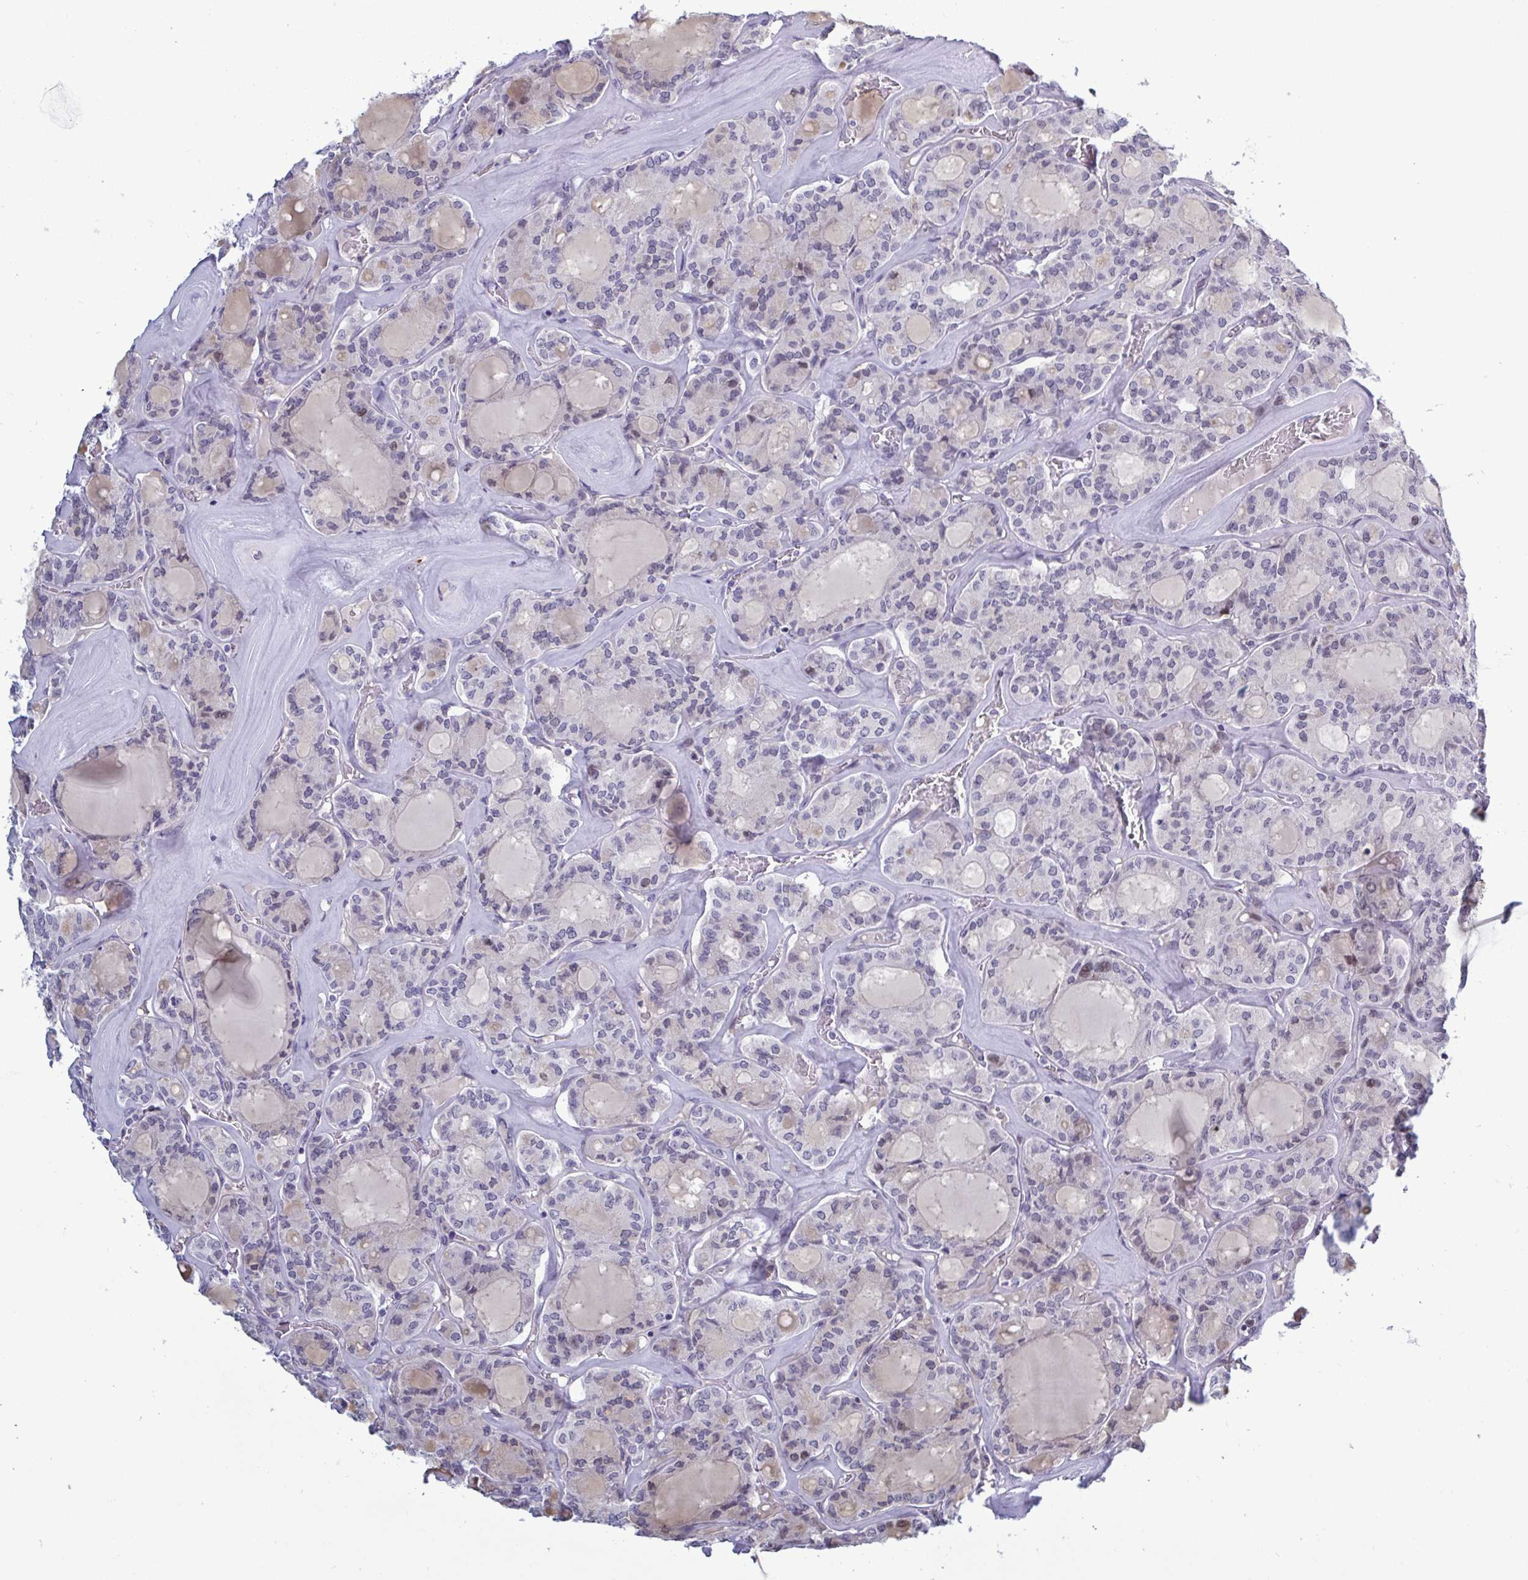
{"staining": {"intensity": "negative", "quantity": "none", "location": "none"}, "tissue": "thyroid cancer", "cell_type": "Tumor cells", "image_type": "cancer", "snomed": [{"axis": "morphology", "description": "Papillary adenocarcinoma, NOS"}, {"axis": "topography", "description": "Thyroid gland"}], "caption": "There is no significant staining in tumor cells of thyroid papillary adenocarcinoma.", "gene": "TCEAL8", "patient": {"sex": "male", "age": 87}}